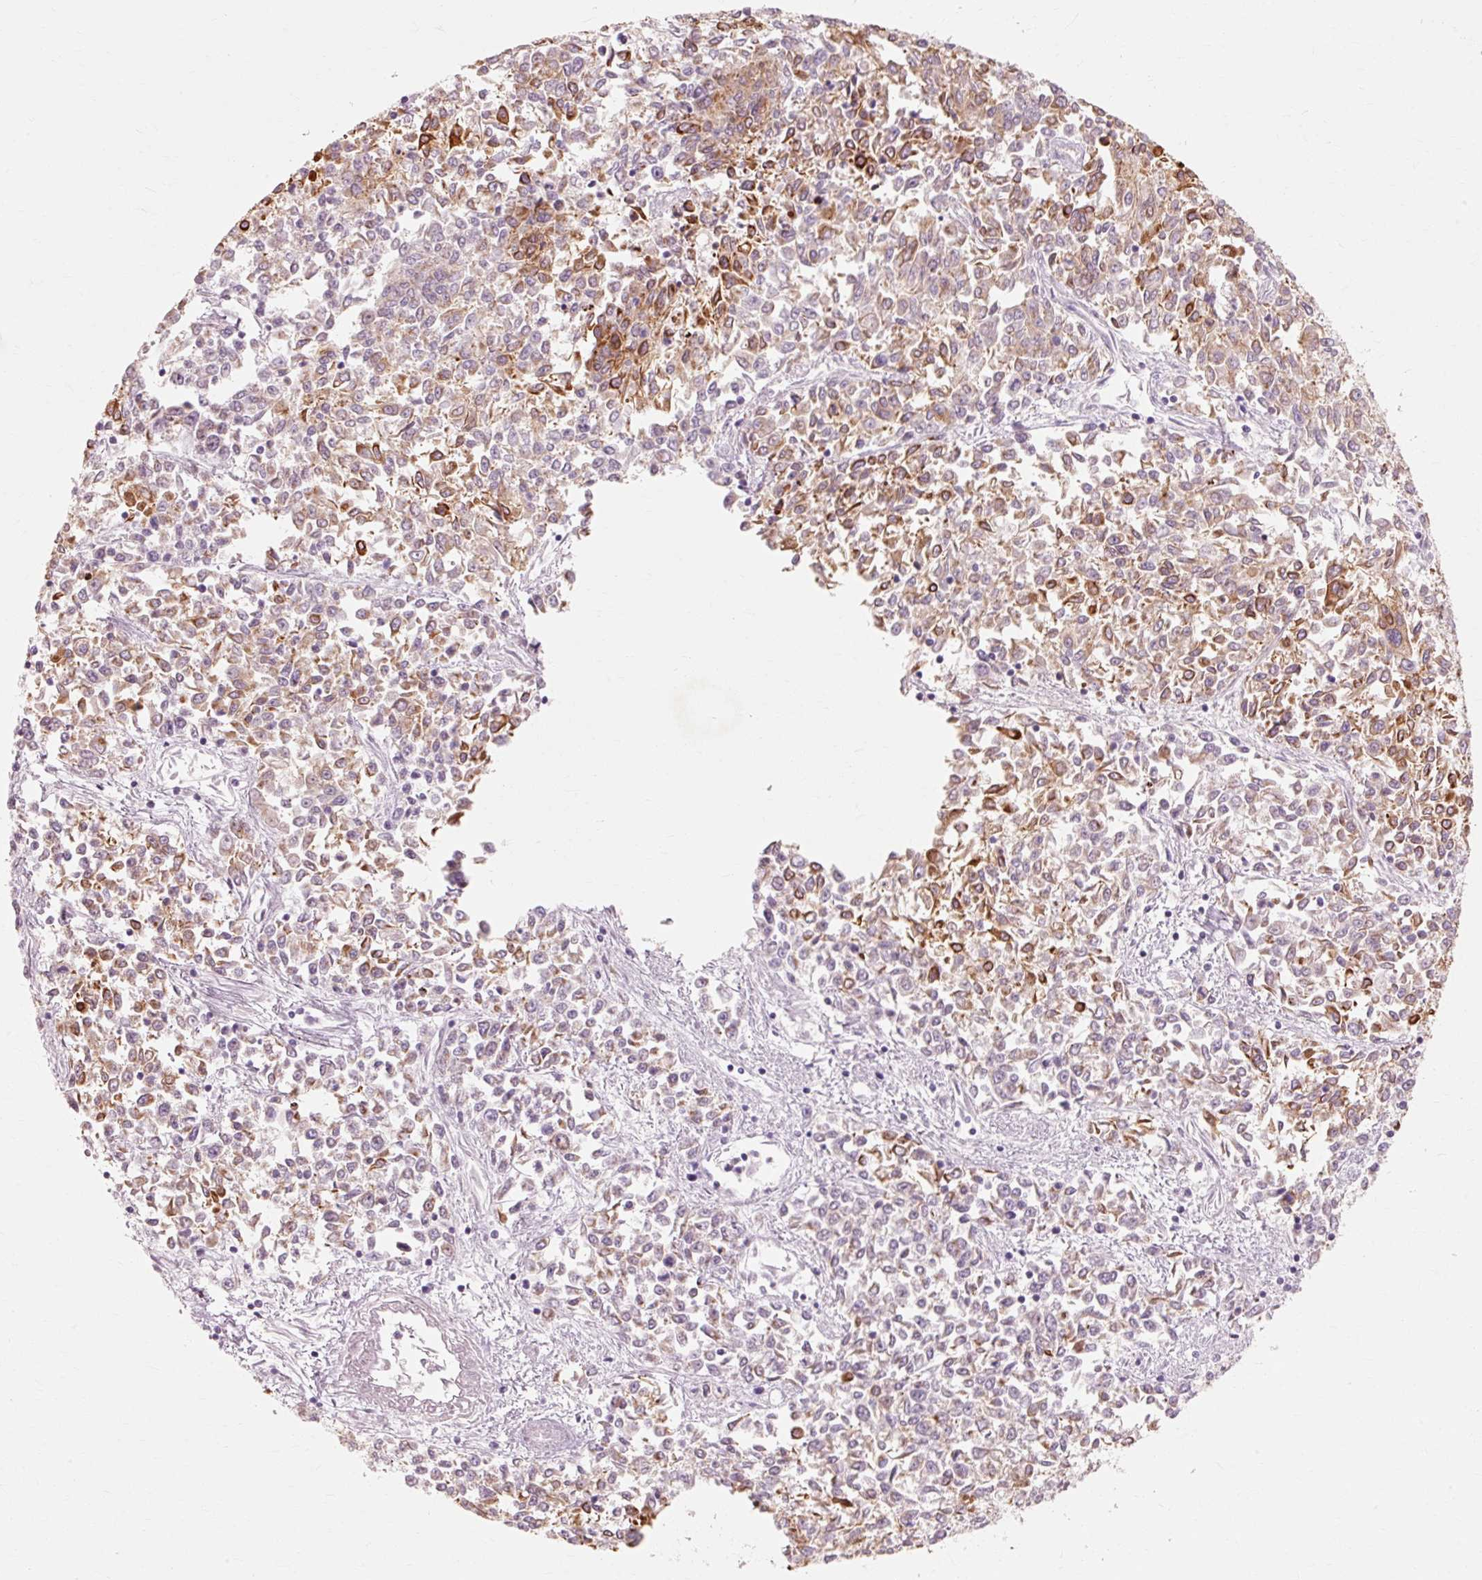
{"staining": {"intensity": "moderate", "quantity": "25%-75%", "location": "cytoplasmic/membranous"}, "tissue": "endometrial cancer", "cell_type": "Tumor cells", "image_type": "cancer", "snomed": [{"axis": "morphology", "description": "Adenocarcinoma, NOS"}, {"axis": "topography", "description": "Endometrium"}], "caption": "IHC image of human endometrial cancer (adenocarcinoma) stained for a protein (brown), which reveals medium levels of moderate cytoplasmic/membranous positivity in about 25%-75% of tumor cells.", "gene": "TRIM73", "patient": {"sex": "female", "age": 50}}